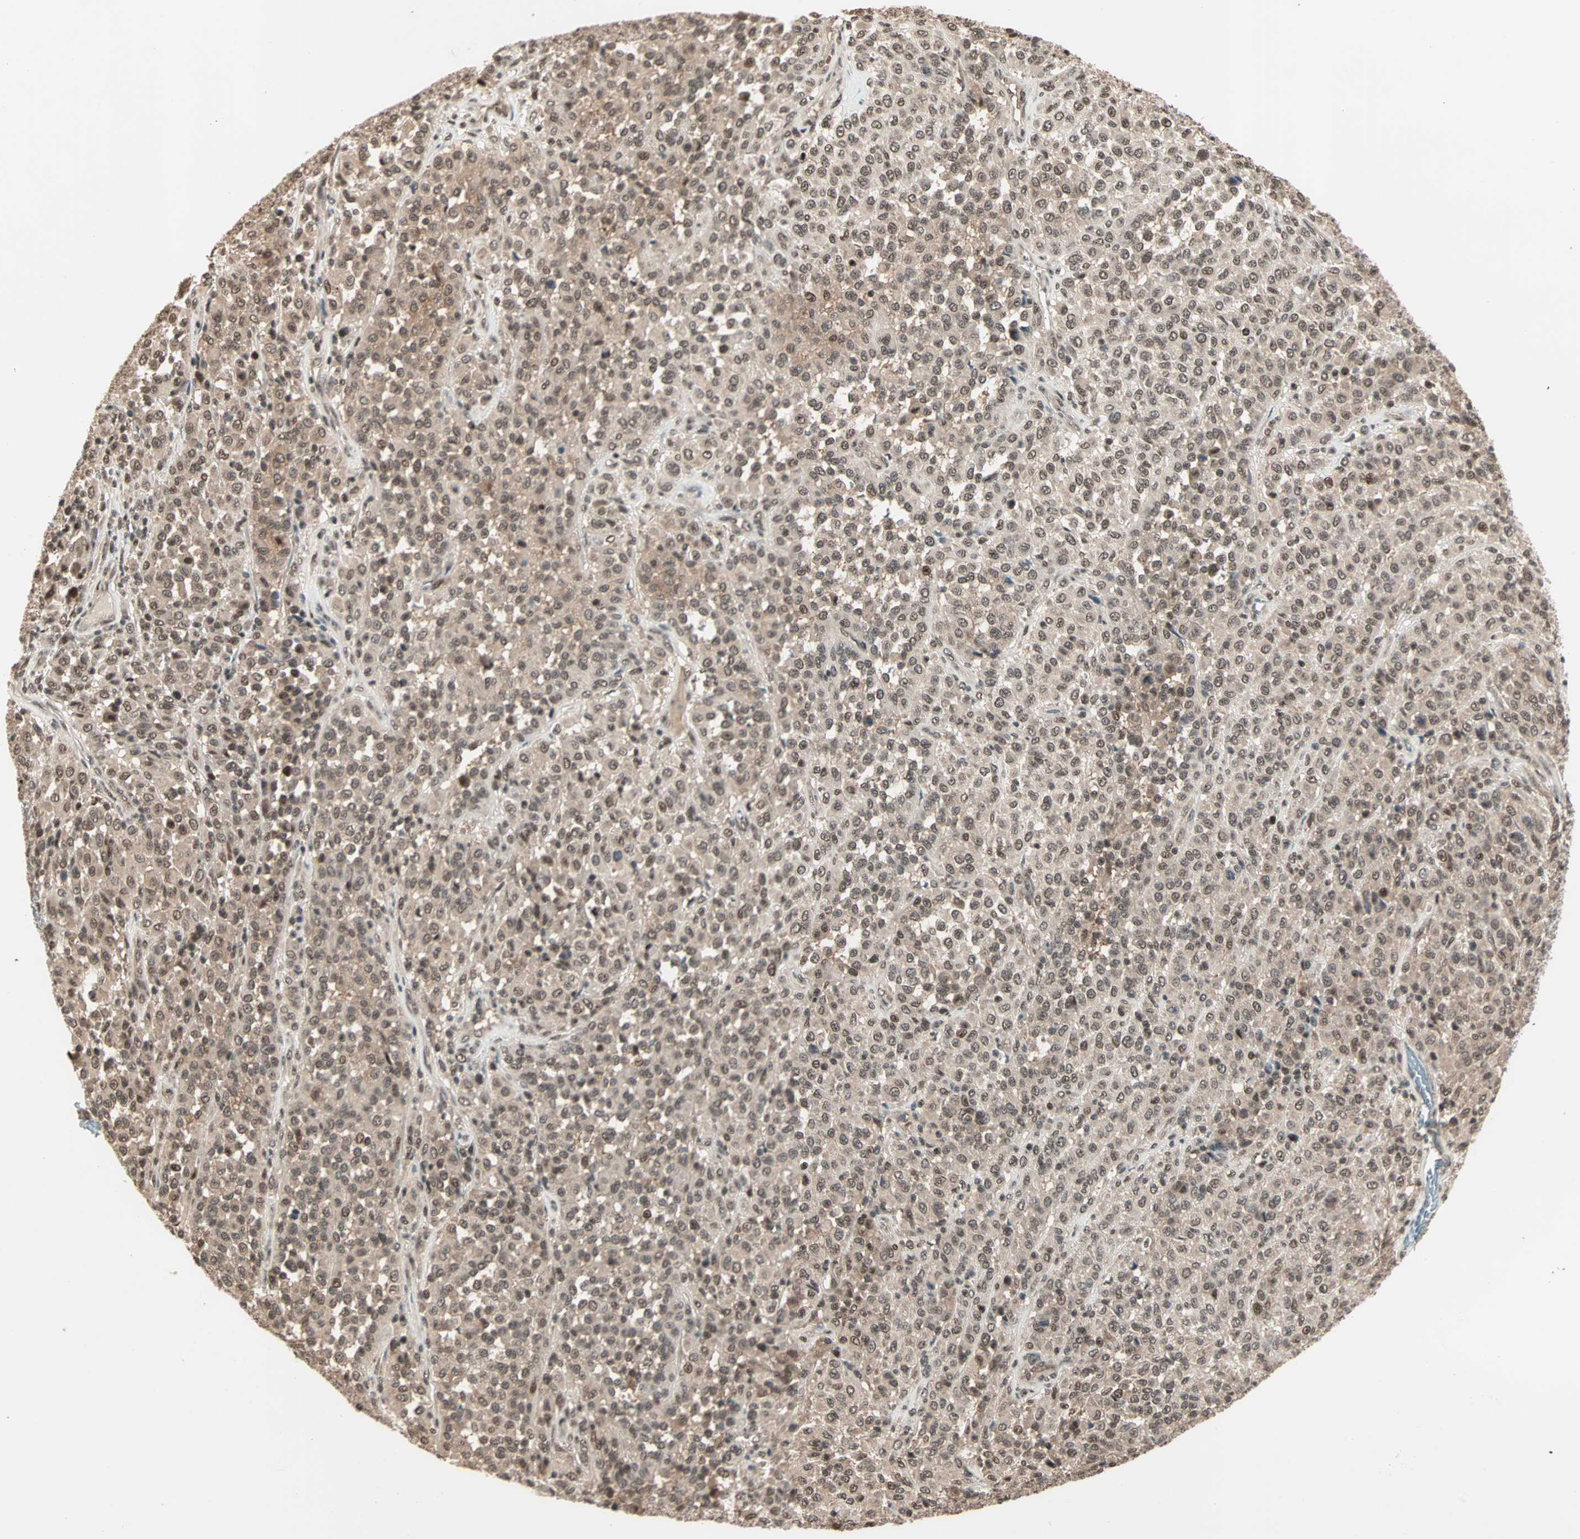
{"staining": {"intensity": "moderate", "quantity": ">75%", "location": "cytoplasmic/membranous,nuclear"}, "tissue": "melanoma", "cell_type": "Tumor cells", "image_type": "cancer", "snomed": [{"axis": "morphology", "description": "Malignant melanoma, Metastatic site"}, {"axis": "topography", "description": "Pancreas"}], "caption": "An image showing moderate cytoplasmic/membranous and nuclear expression in about >75% of tumor cells in melanoma, as visualized by brown immunohistochemical staining.", "gene": "ZNF701", "patient": {"sex": "female", "age": 30}}